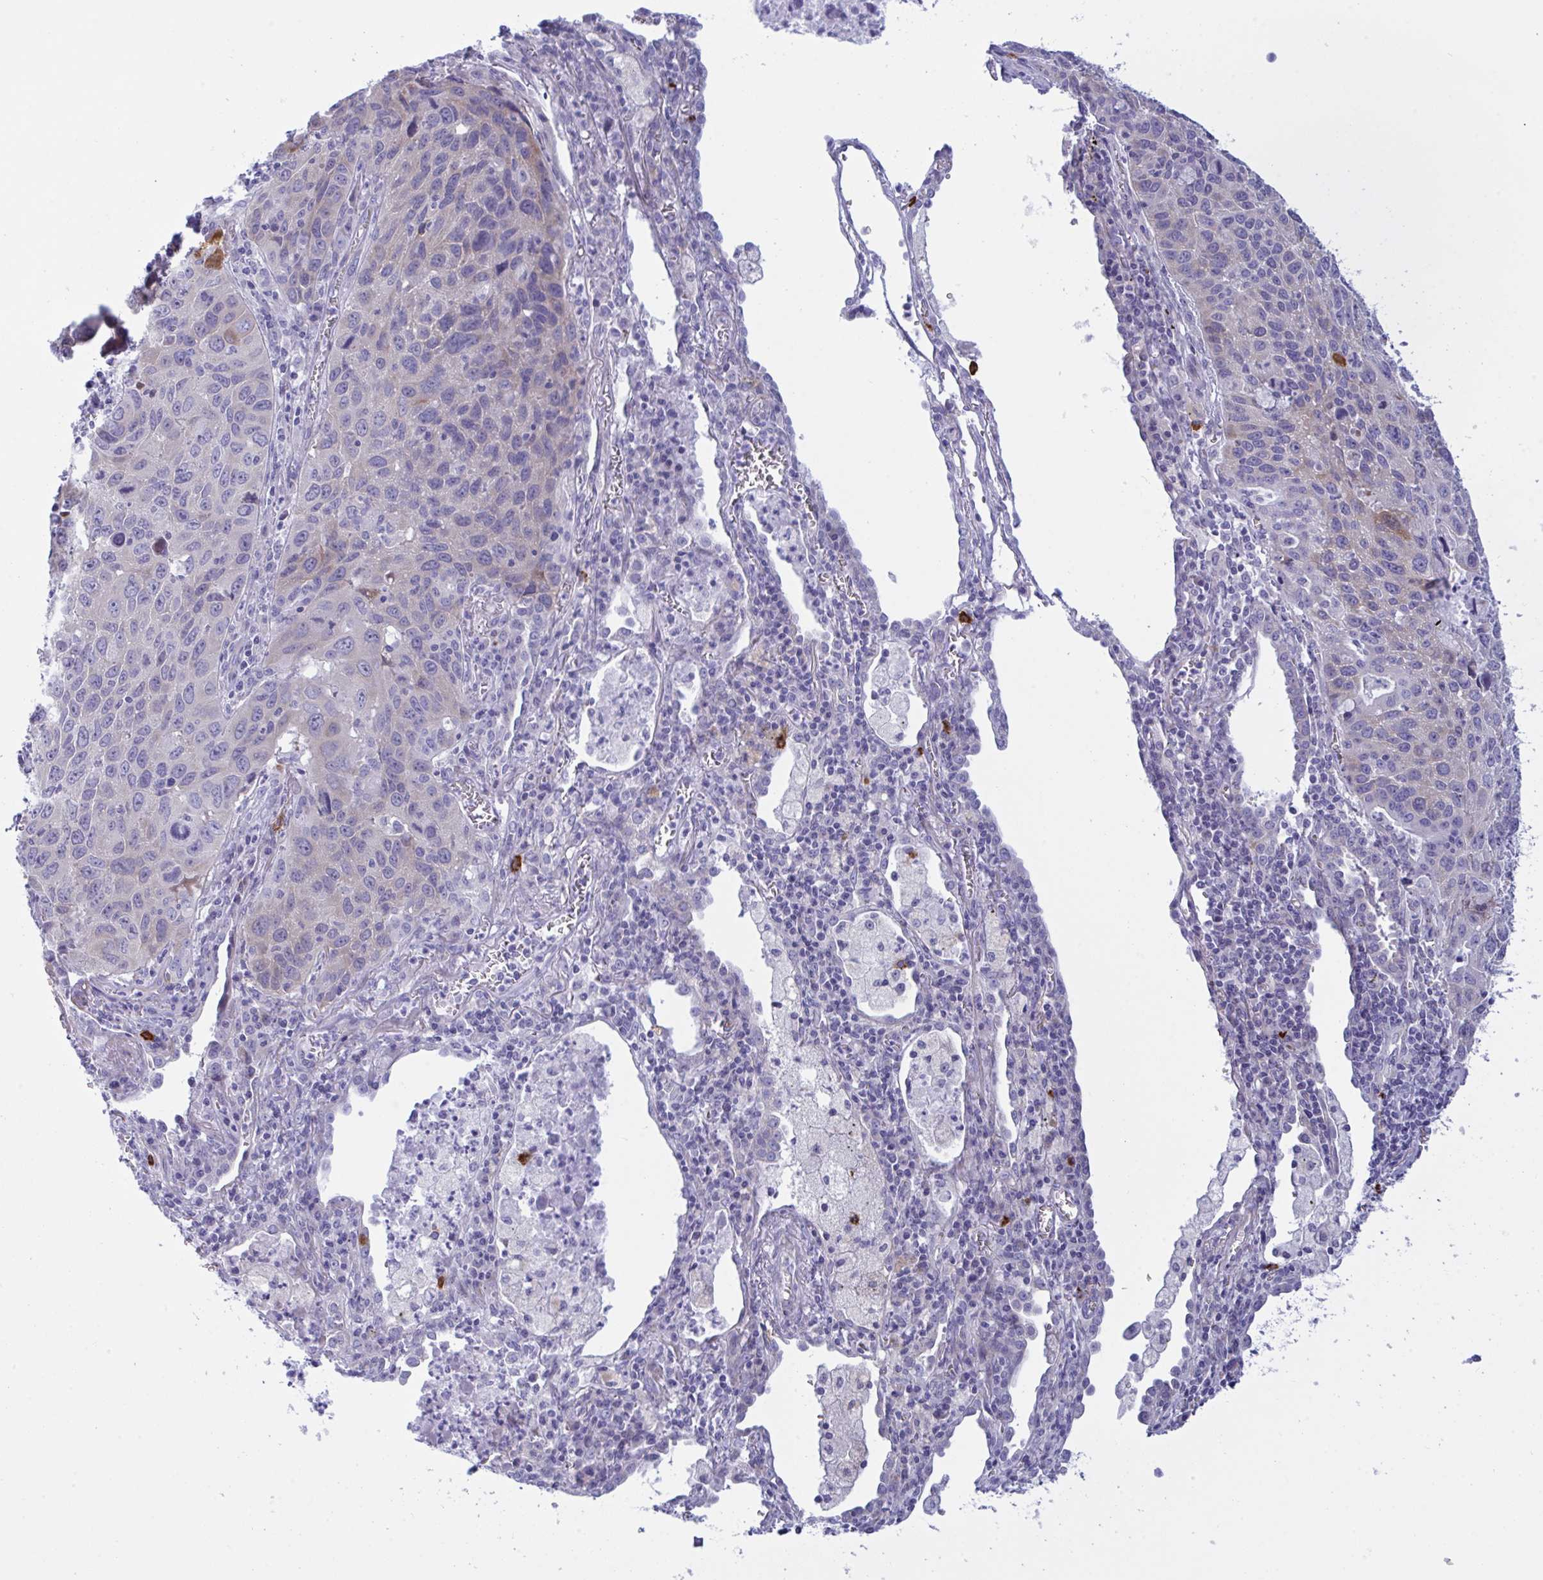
{"staining": {"intensity": "moderate", "quantity": "<25%", "location": "cytoplasmic/membranous,nuclear"}, "tissue": "lung cancer", "cell_type": "Tumor cells", "image_type": "cancer", "snomed": [{"axis": "morphology", "description": "Squamous cell carcinoma, NOS"}, {"axis": "topography", "description": "Lung"}], "caption": "This photomicrograph displays immunohistochemistry staining of human squamous cell carcinoma (lung), with low moderate cytoplasmic/membranous and nuclear expression in about <25% of tumor cells.", "gene": "ZNF684", "patient": {"sex": "female", "age": 61}}